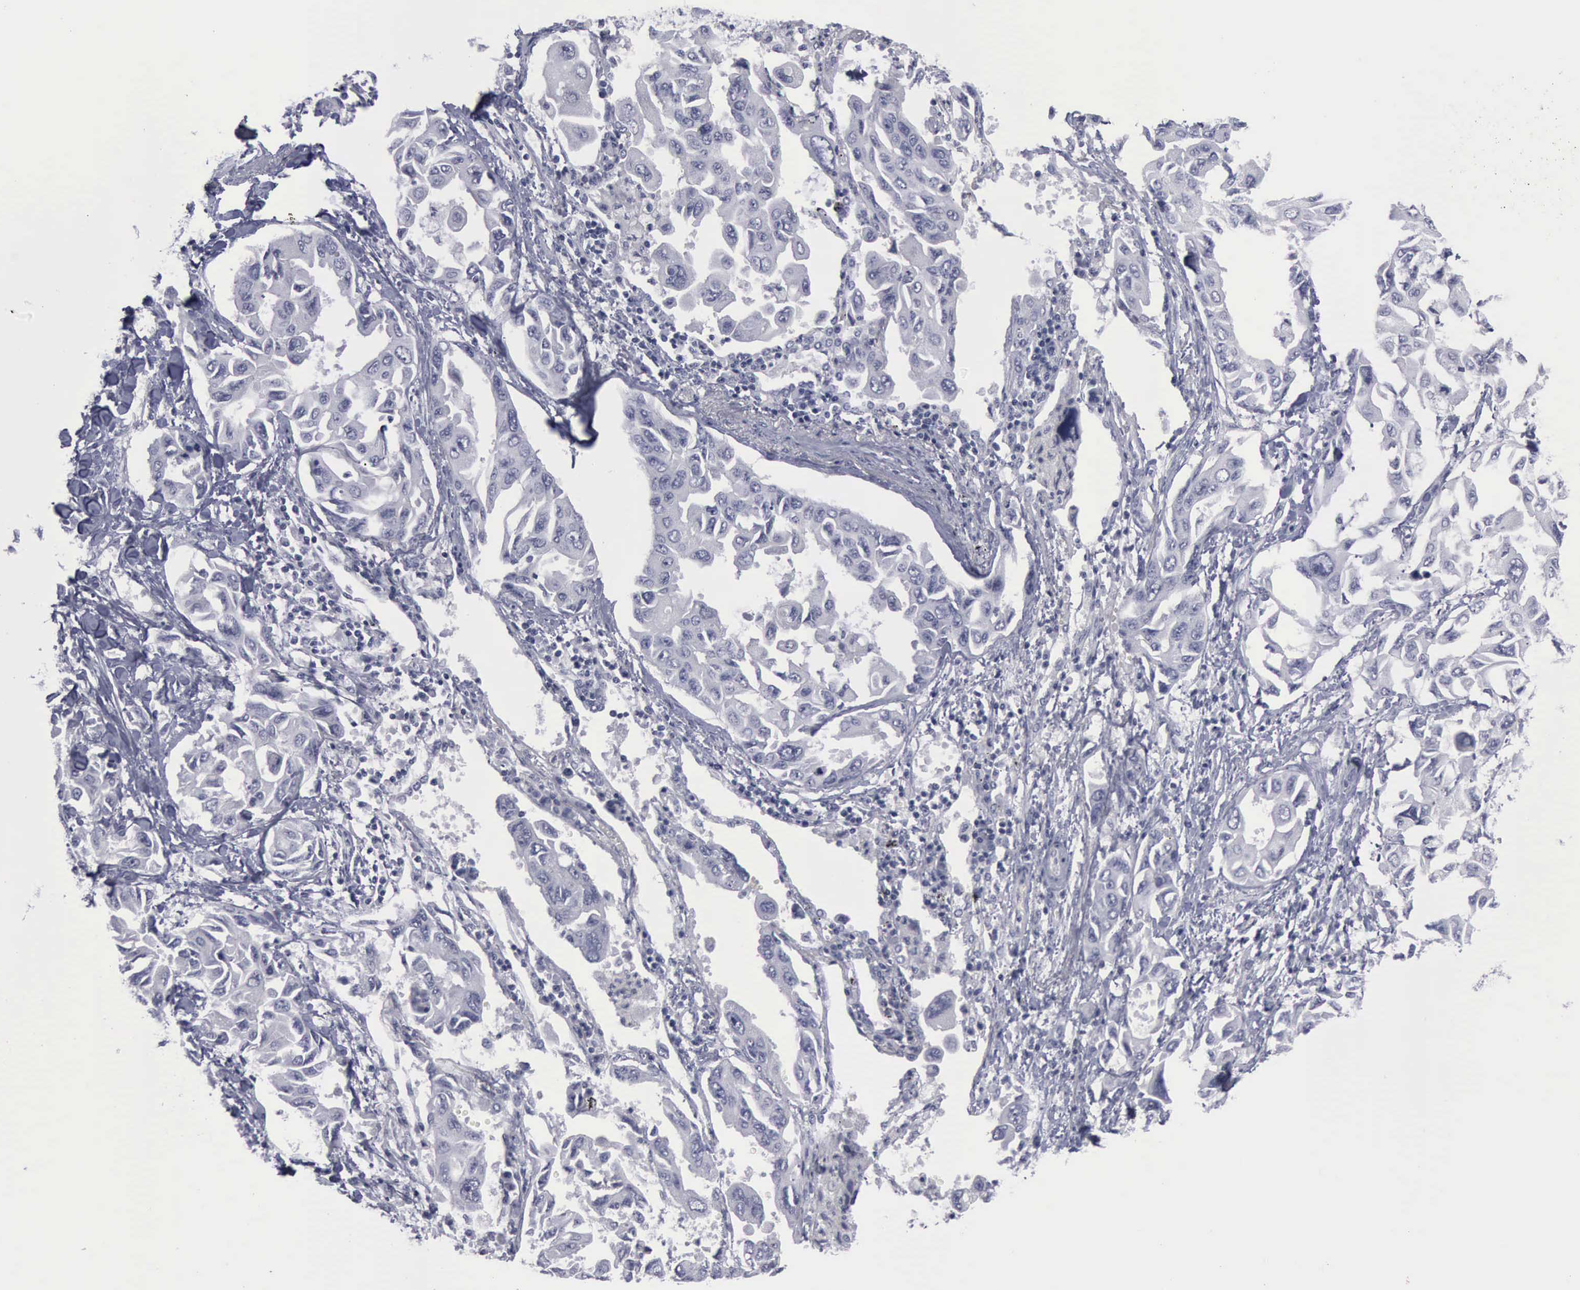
{"staining": {"intensity": "negative", "quantity": "none", "location": "none"}, "tissue": "lung cancer", "cell_type": "Tumor cells", "image_type": "cancer", "snomed": [{"axis": "morphology", "description": "Adenocarcinoma, NOS"}, {"axis": "topography", "description": "Lung"}], "caption": "Immunohistochemical staining of lung cancer (adenocarcinoma) demonstrates no significant expression in tumor cells.", "gene": "KRT13", "patient": {"sex": "male", "age": 64}}